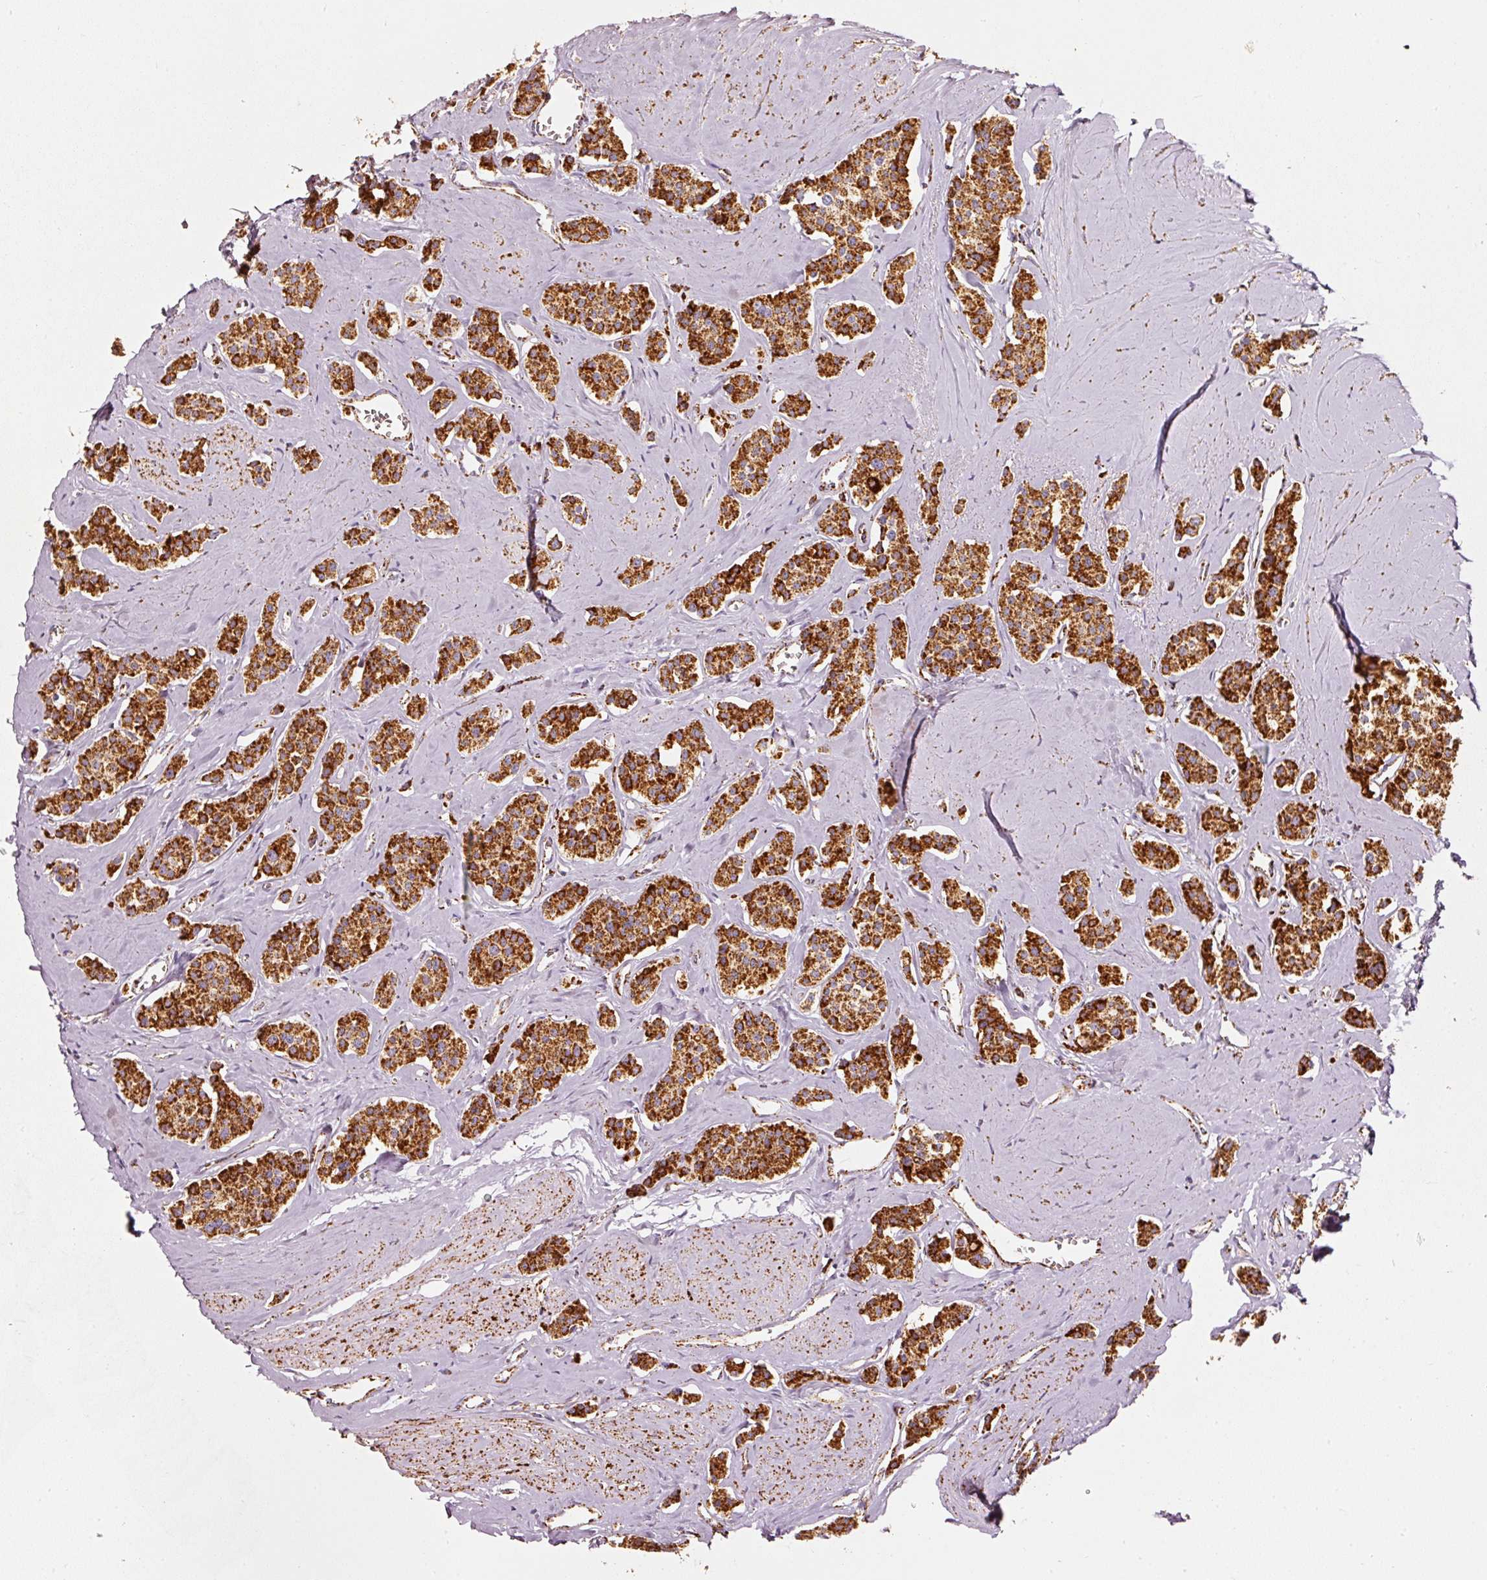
{"staining": {"intensity": "strong", "quantity": ">75%", "location": "cytoplasmic/membranous"}, "tissue": "carcinoid", "cell_type": "Tumor cells", "image_type": "cancer", "snomed": [{"axis": "morphology", "description": "Carcinoid, malignant, NOS"}, {"axis": "topography", "description": "Small intestine"}], "caption": "IHC staining of carcinoid (malignant), which reveals high levels of strong cytoplasmic/membranous expression in approximately >75% of tumor cells indicating strong cytoplasmic/membranous protein expression. The staining was performed using DAB (3,3'-diaminobenzidine) (brown) for protein detection and nuclei were counterstained in hematoxylin (blue).", "gene": "UQCRC1", "patient": {"sex": "male", "age": 60}}